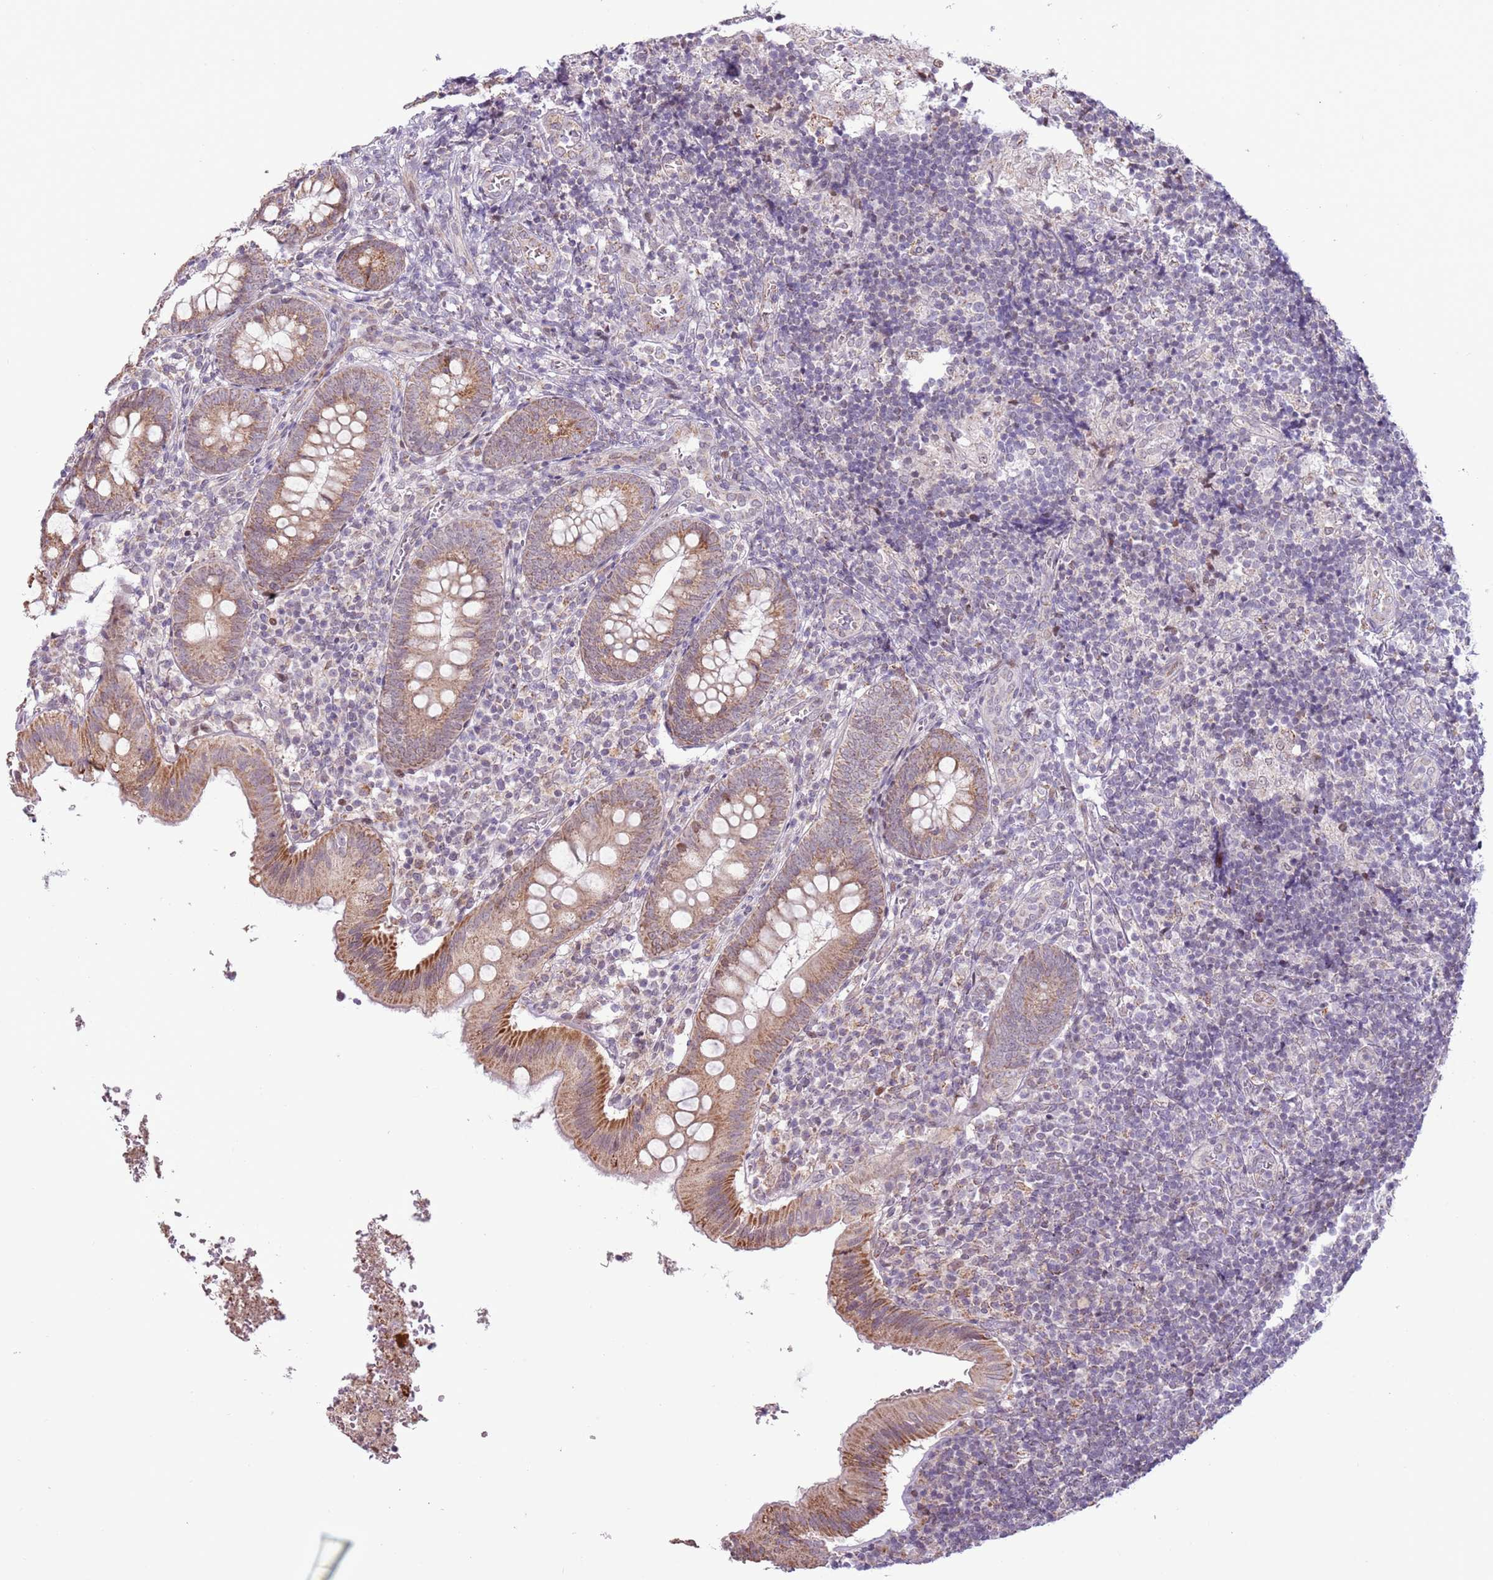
{"staining": {"intensity": "moderate", "quantity": ">75%", "location": "cytoplasmic/membranous"}, "tissue": "appendix", "cell_type": "Glandular cells", "image_type": "normal", "snomed": [{"axis": "morphology", "description": "Normal tissue, NOS"}, {"axis": "topography", "description": "Appendix"}], "caption": "The photomicrograph exhibits staining of normal appendix, revealing moderate cytoplasmic/membranous protein staining (brown color) within glandular cells.", "gene": "MLLT11", "patient": {"sex": "male", "age": 8}}